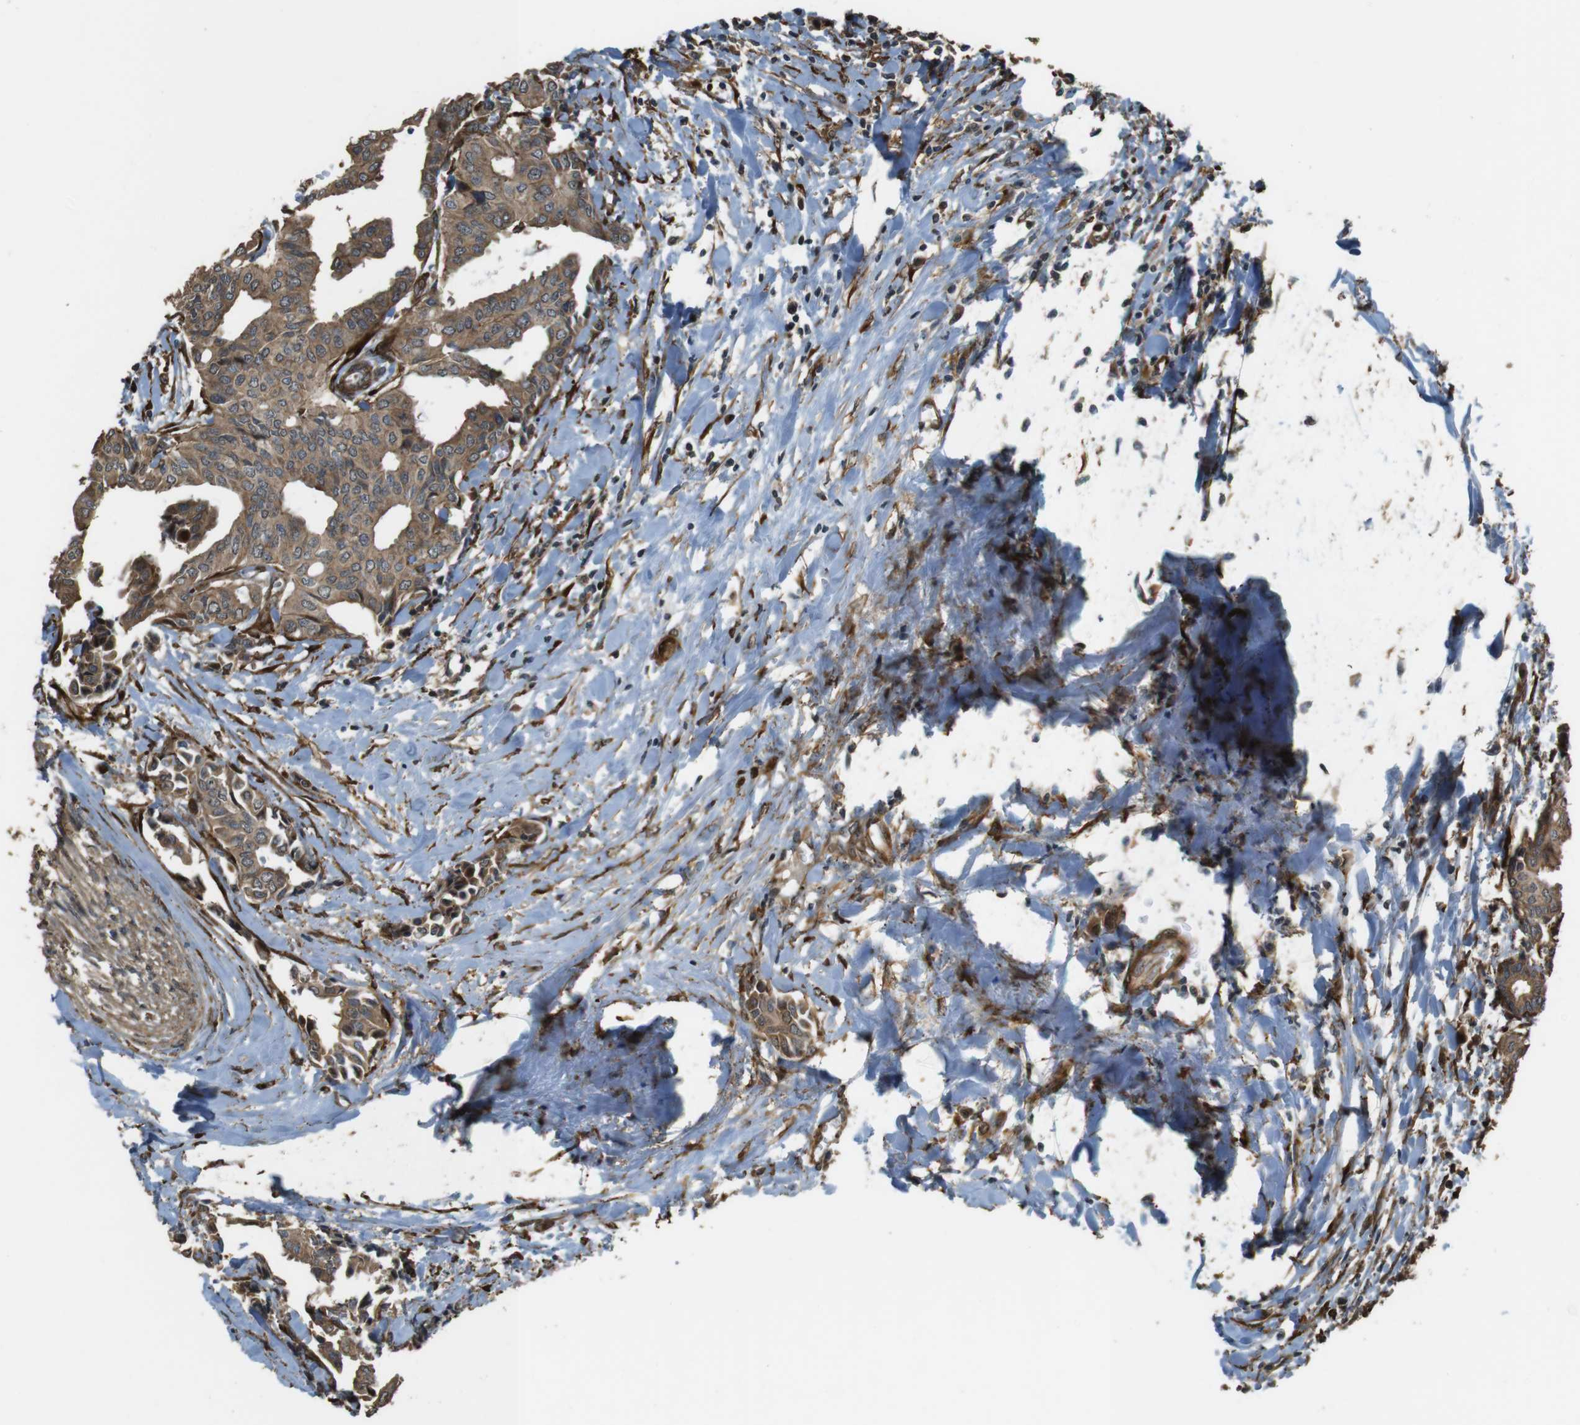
{"staining": {"intensity": "moderate", "quantity": ">75%", "location": "cytoplasmic/membranous"}, "tissue": "head and neck cancer", "cell_type": "Tumor cells", "image_type": "cancer", "snomed": [{"axis": "morphology", "description": "Adenocarcinoma, NOS"}, {"axis": "topography", "description": "Salivary gland"}, {"axis": "topography", "description": "Head-Neck"}], "caption": "Brown immunohistochemical staining in head and neck cancer (adenocarcinoma) exhibits moderate cytoplasmic/membranous positivity in approximately >75% of tumor cells.", "gene": "MSRB3", "patient": {"sex": "female", "age": 59}}